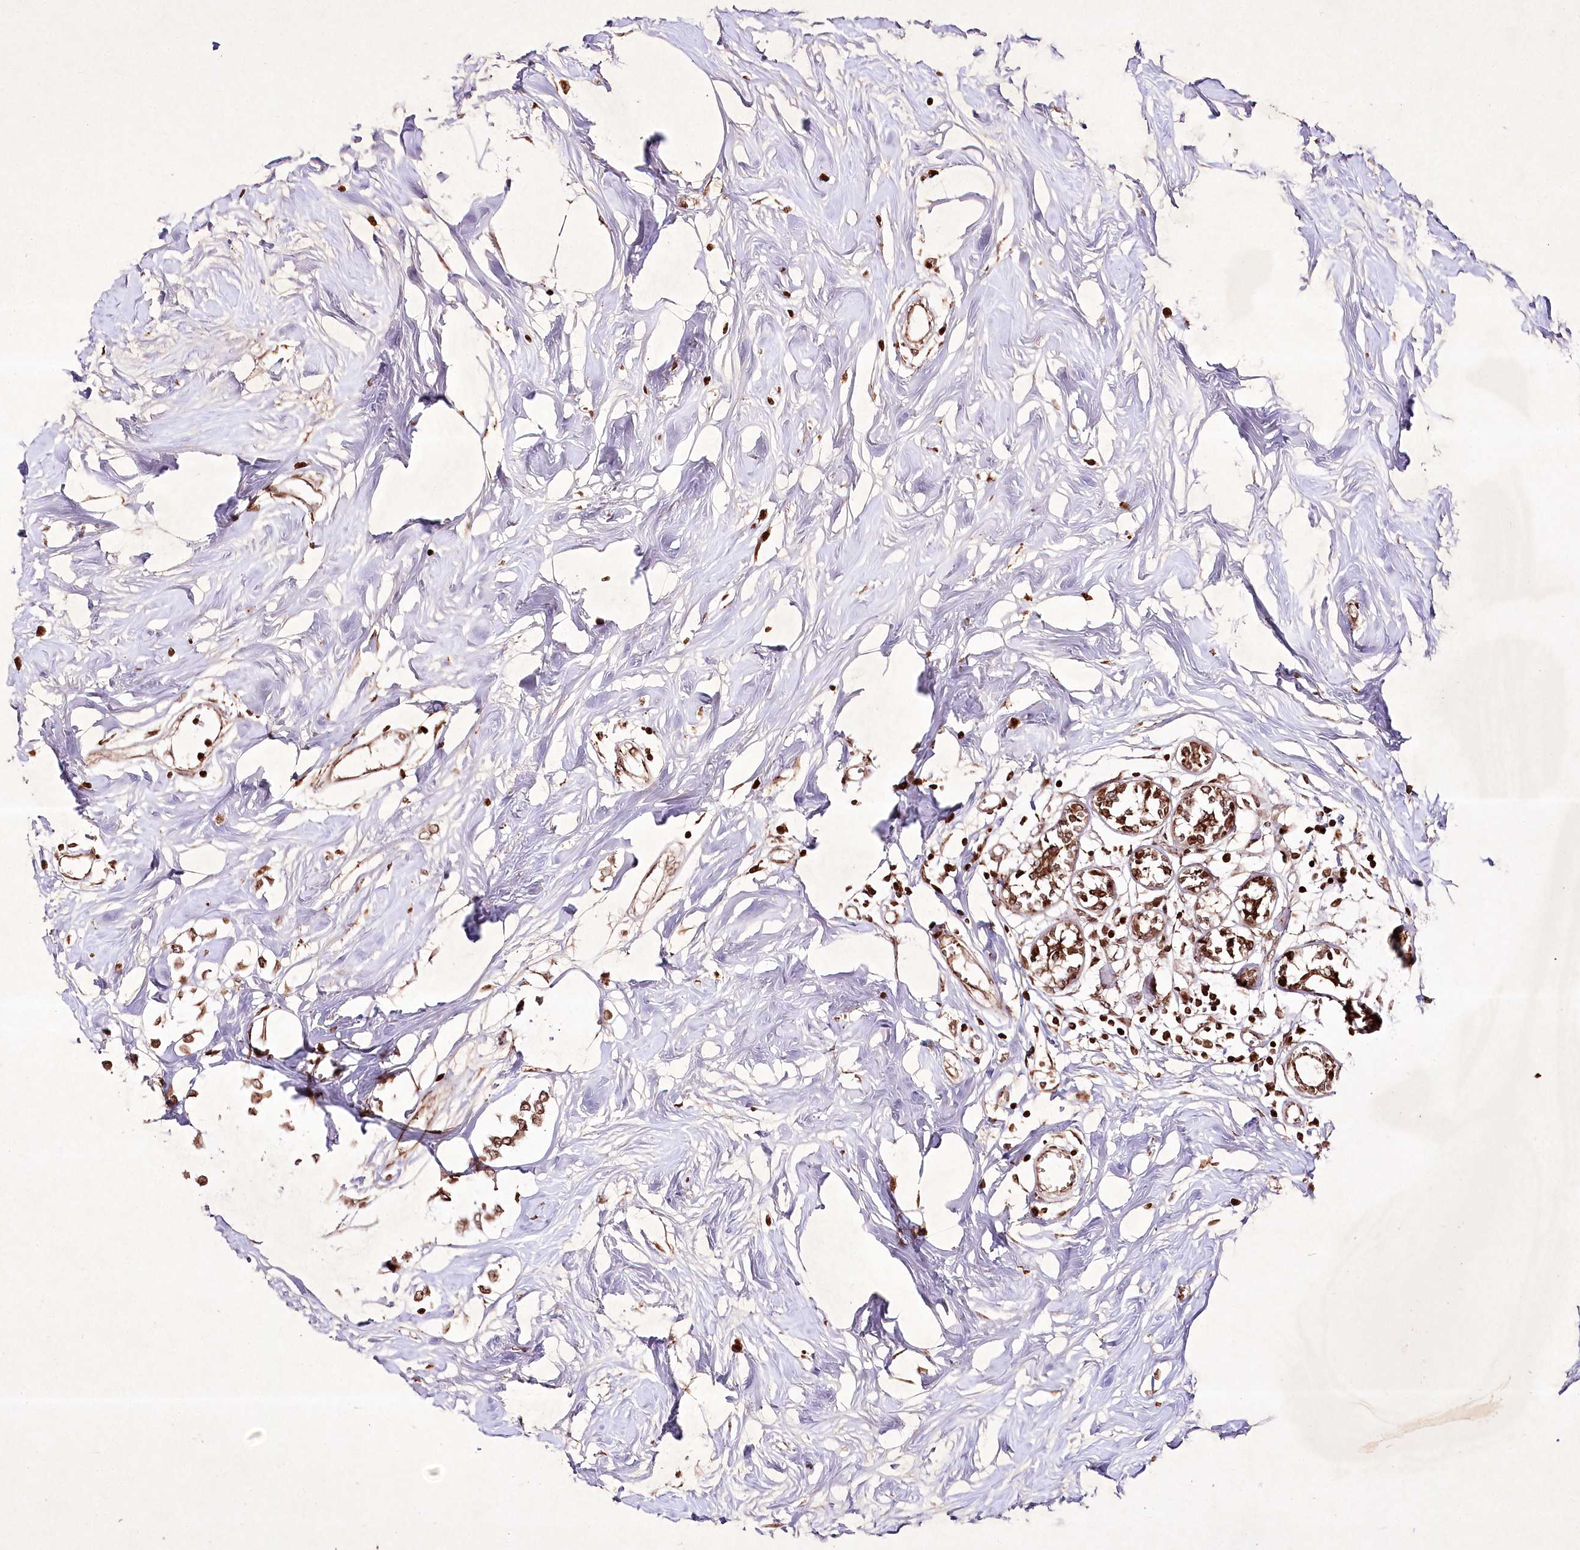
{"staining": {"intensity": "moderate", "quantity": ">75%", "location": "cytoplasmic/membranous,nuclear"}, "tissue": "breast cancer", "cell_type": "Tumor cells", "image_type": "cancer", "snomed": [{"axis": "morphology", "description": "Lobular carcinoma"}, {"axis": "topography", "description": "Breast"}], "caption": "A brown stain shows moderate cytoplasmic/membranous and nuclear staining of a protein in breast cancer (lobular carcinoma) tumor cells. (Stains: DAB in brown, nuclei in blue, Microscopy: brightfield microscopy at high magnification).", "gene": "CARM1", "patient": {"sex": "female", "age": 51}}